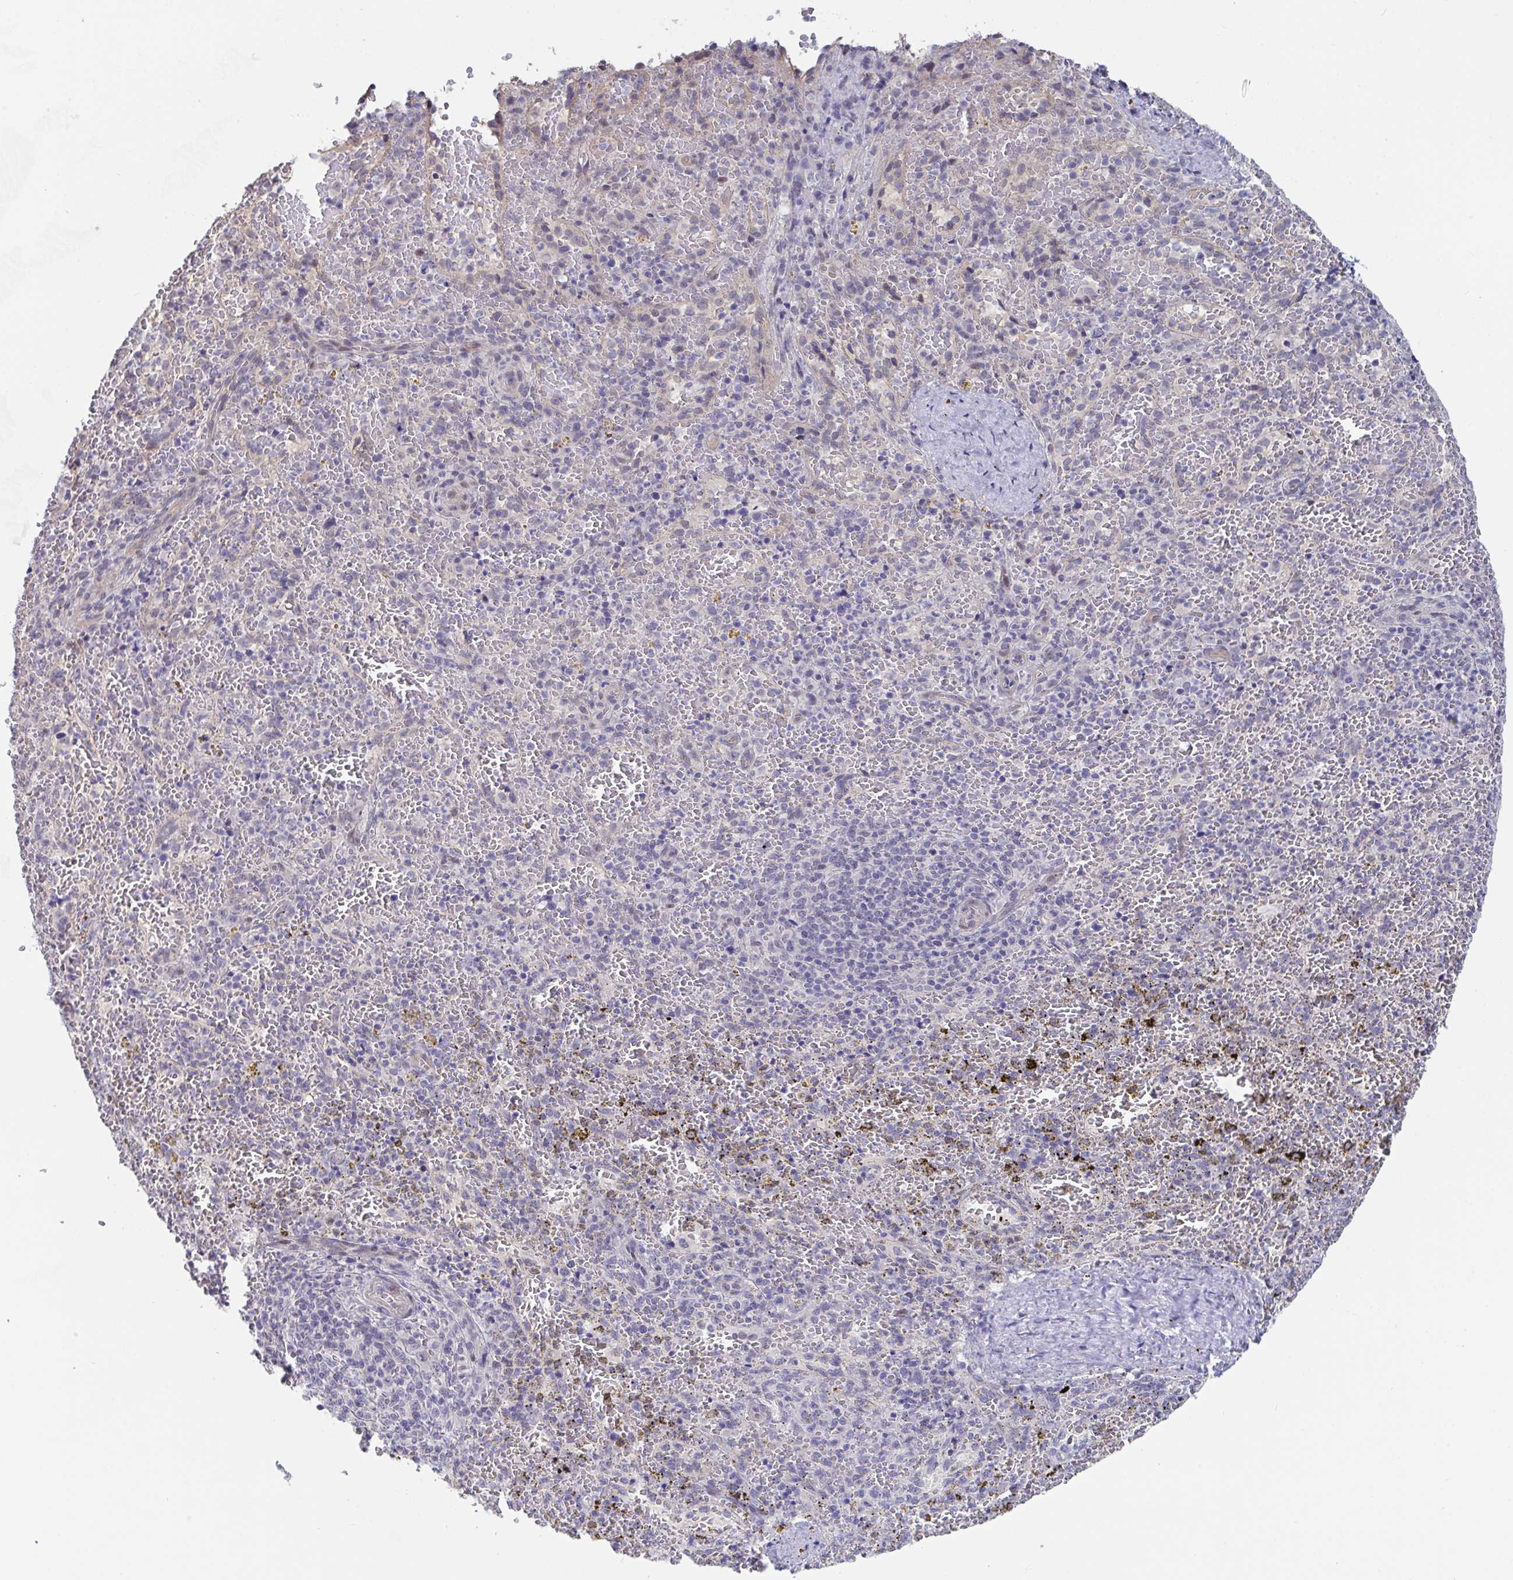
{"staining": {"intensity": "negative", "quantity": "none", "location": "none"}, "tissue": "spleen", "cell_type": "Cells in red pulp", "image_type": "normal", "snomed": [{"axis": "morphology", "description": "Normal tissue, NOS"}, {"axis": "topography", "description": "Spleen"}], "caption": "This is a micrograph of immunohistochemistry staining of benign spleen, which shows no expression in cells in red pulp.", "gene": "FAM156A", "patient": {"sex": "female", "age": 50}}